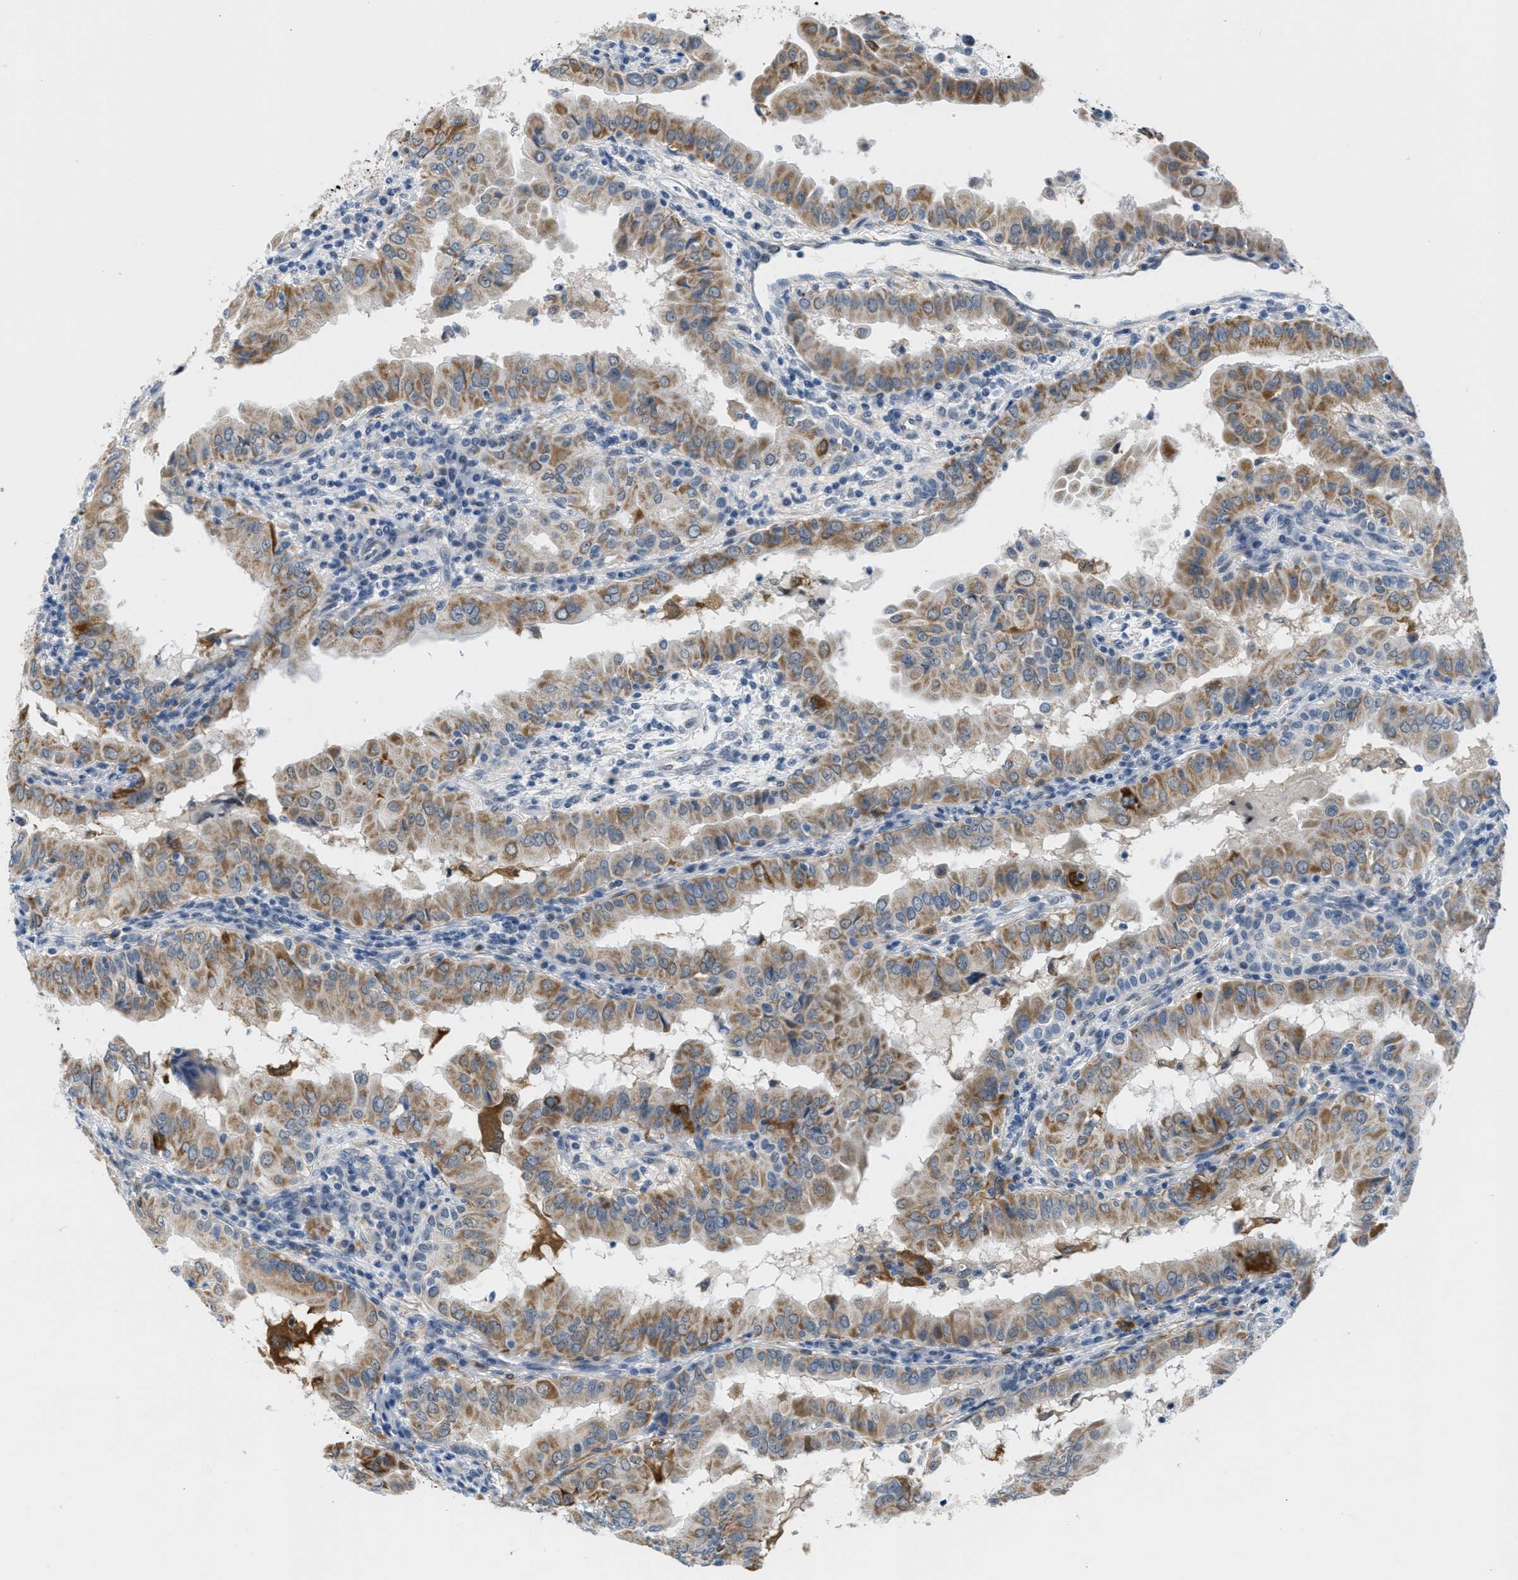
{"staining": {"intensity": "moderate", "quantity": ">75%", "location": "cytoplasmic/membranous"}, "tissue": "thyroid cancer", "cell_type": "Tumor cells", "image_type": "cancer", "snomed": [{"axis": "morphology", "description": "Papillary adenocarcinoma, NOS"}, {"axis": "topography", "description": "Thyroid gland"}], "caption": "Thyroid cancer (papillary adenocarcinoma) stained for a protein (brown) demonstrates moderate cytoplasmic/membranous positive expression in approximately >75% of tumor cells.", "gene": "HS3ST2", "patient": {"sex": "male", "age": 33}}